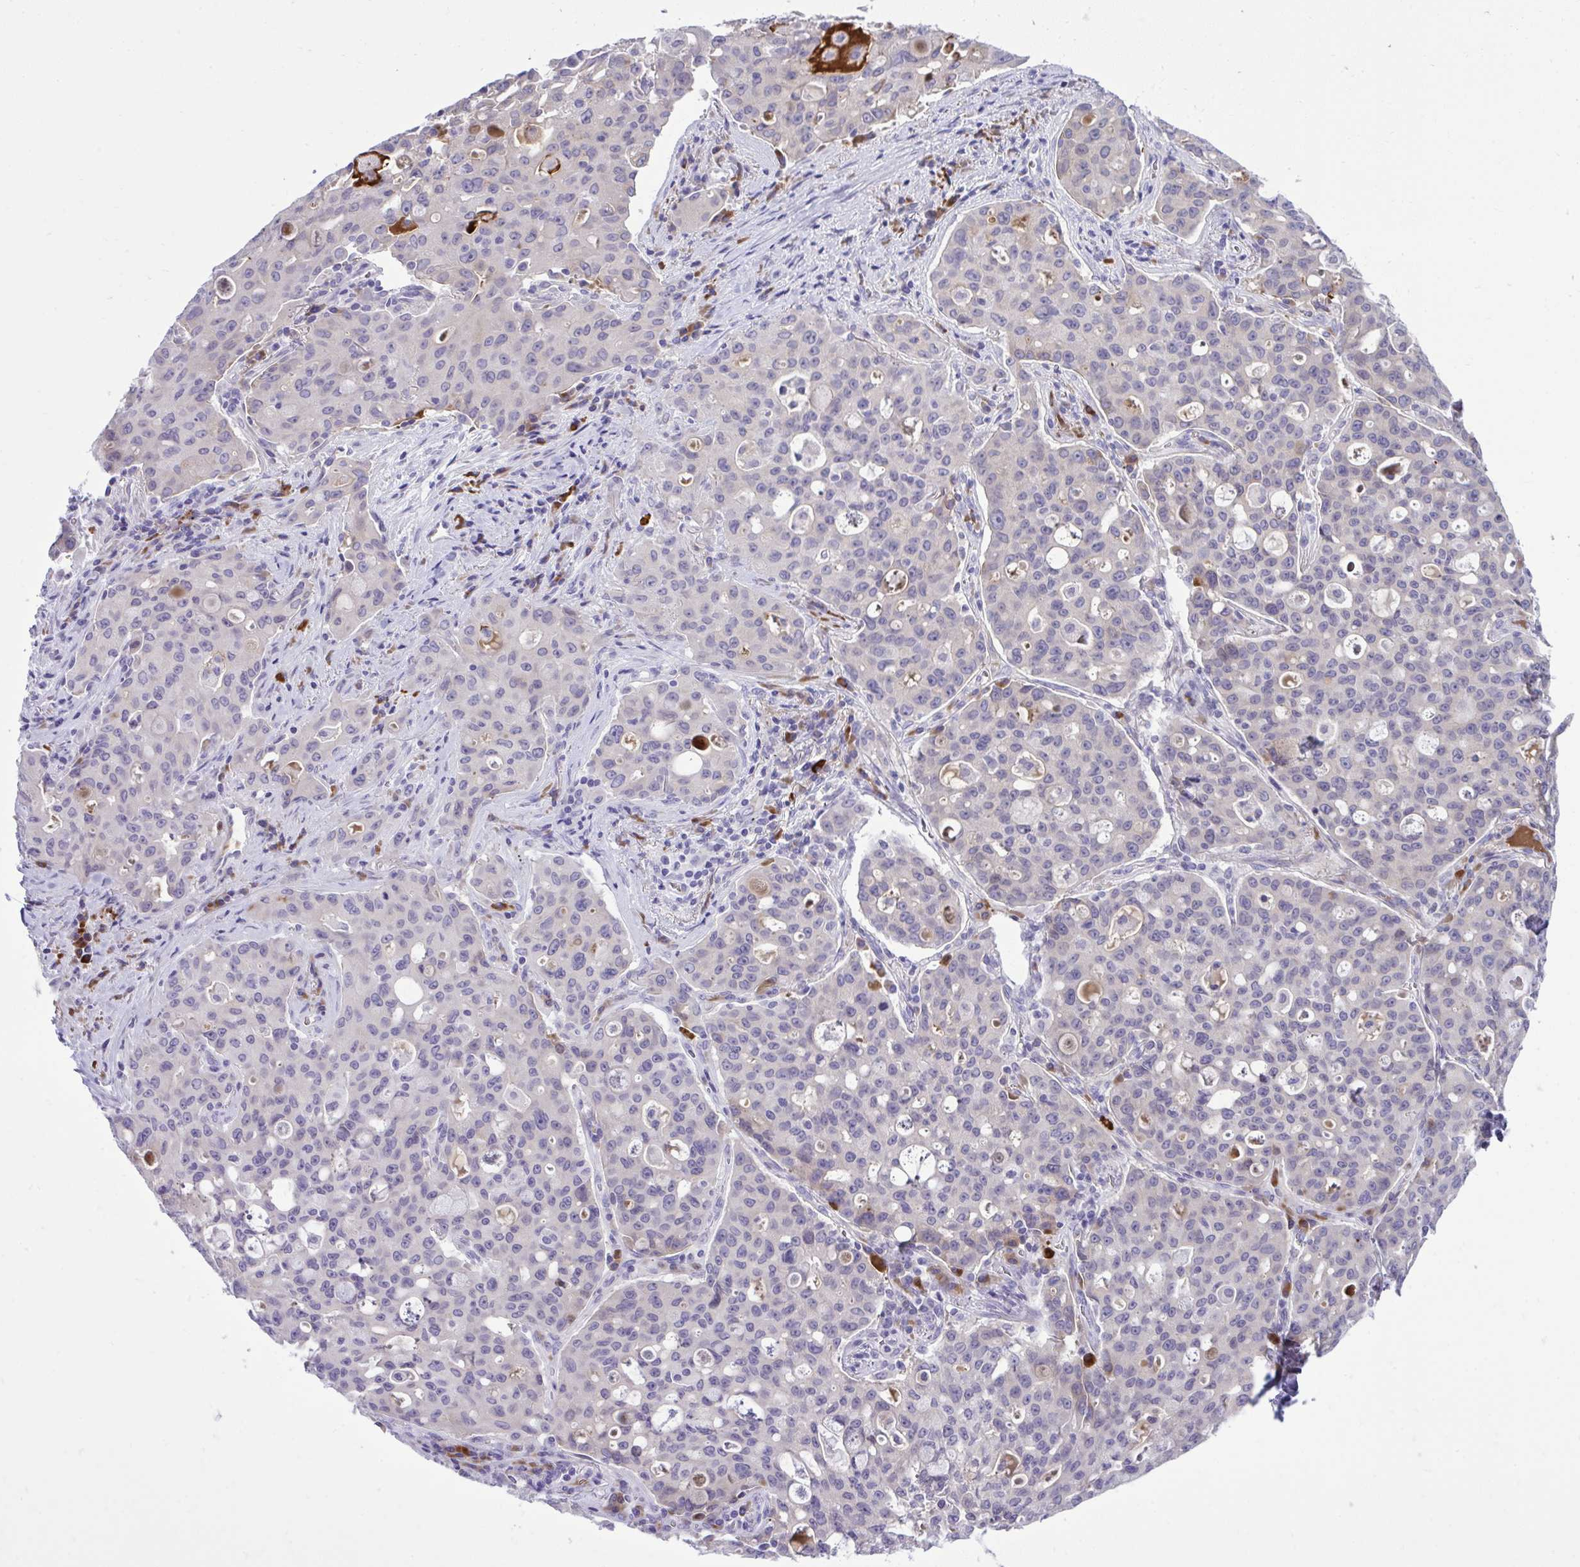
{"staining": {"intensity": "negative", "quantity": "none", "location": "none"}, "tissue": "lung cancer", "cell_type": "Tumor cells", "image_type": "cancer", "snomed": [{"axis": "morphology", "description": "Adenocarcinoma, NOS"}, {"axis": "topography", "description": "Lung"}], "caption": "Protein analysis of adenocarcinoma (lung) reveals no significant expression in tumor cells. The staining was performed using DAB (3,3'-diaminobenzidine) to visualize the protein expression in brown, while the nuclei were stained in blue with hematoxylin (Magnification: 20x).", "gene": "SPAG1", "patient": {"sex": "female", "age": 44}}